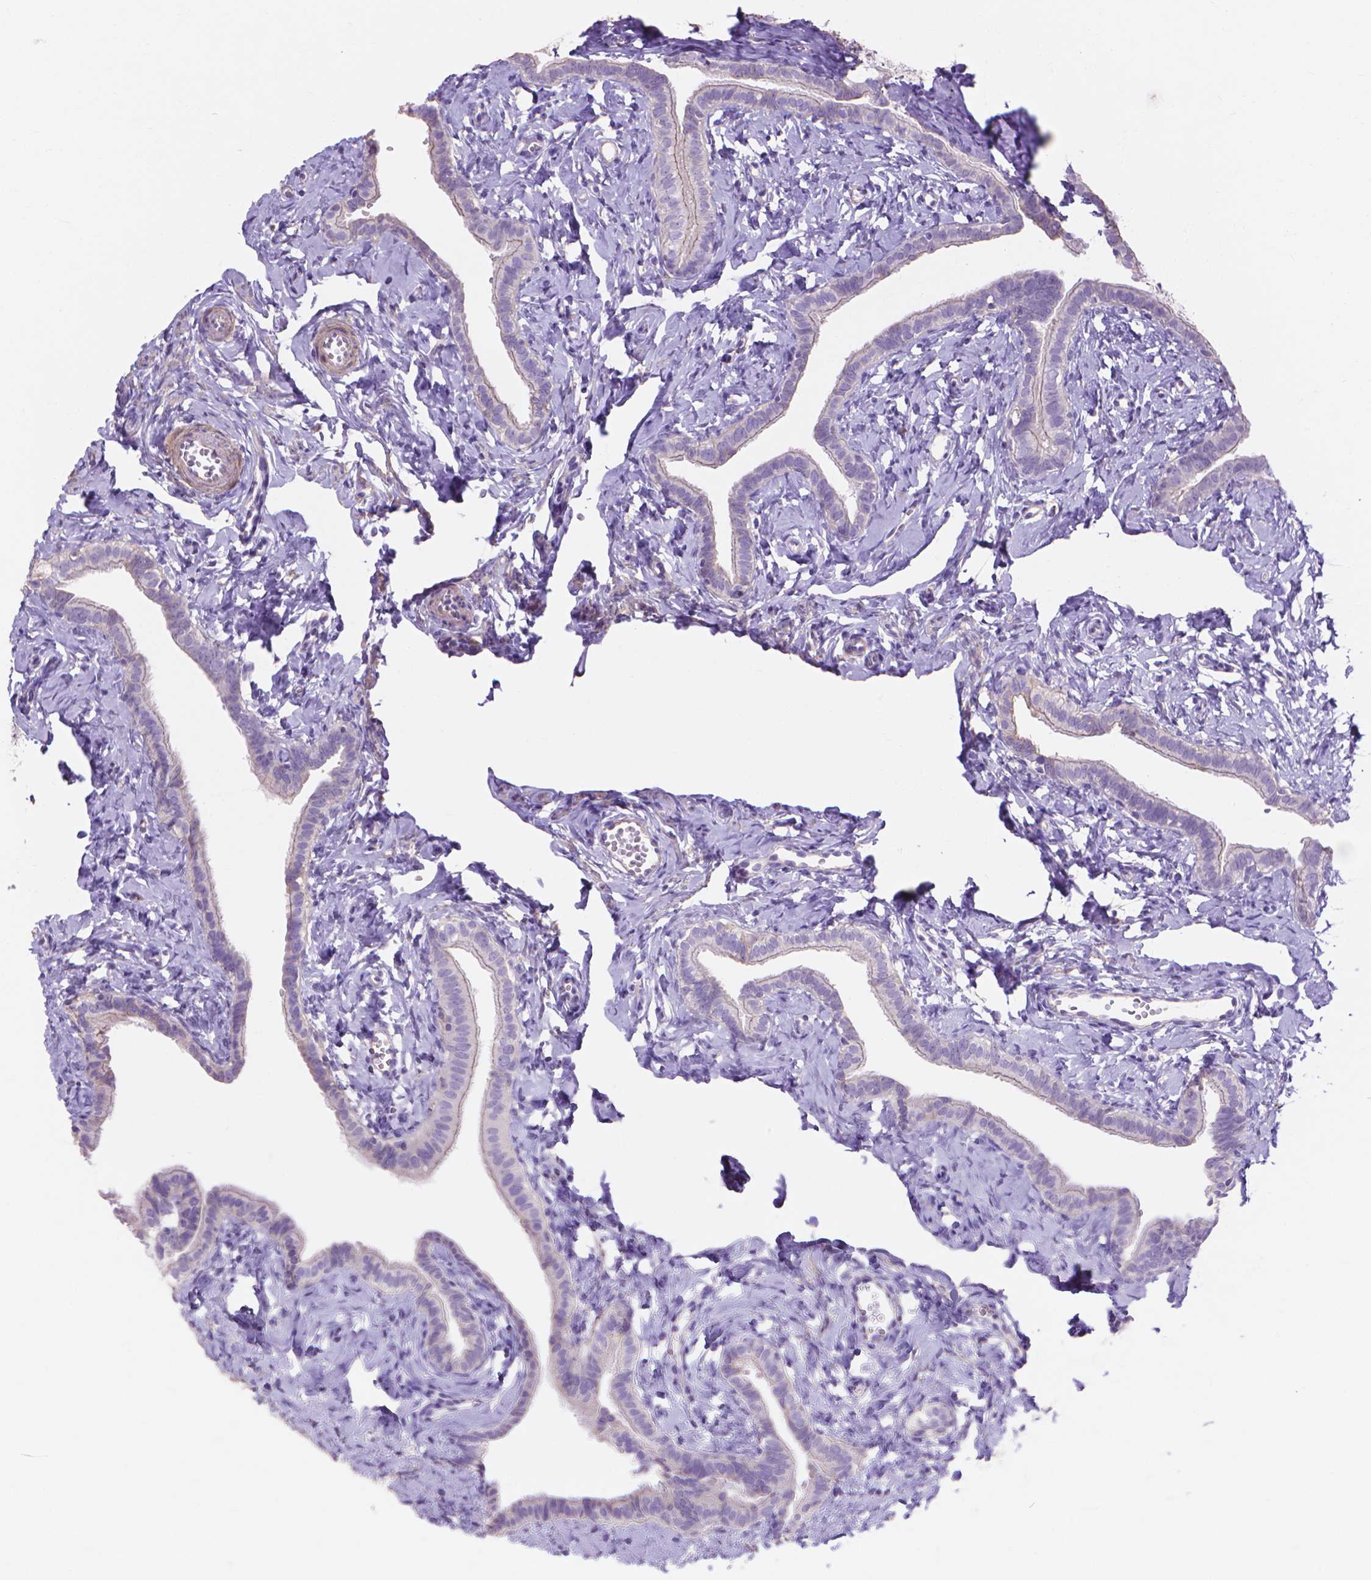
{"staining": {"intensity": "weak", "quantity": "<25%", "location": "cytoplasmic/membranous"}, "tissue": "fallopian tube", "cell_type": "Glandular cells", "image_type": "normal", "snomed": [{"axis": "morphology", "description": "Normal tissue, NOS"}, {"axis": "topography", "description": "Fallopian tube"}], "caption": "Immunohistochemistry micrograph of unremarkable fallopian tube: human fallopian tube stained with DAB exhibits no significant protein staining in glandular cells.", "gene": "MBLAC1", "patient": {"sex": "female", "age": 41}}